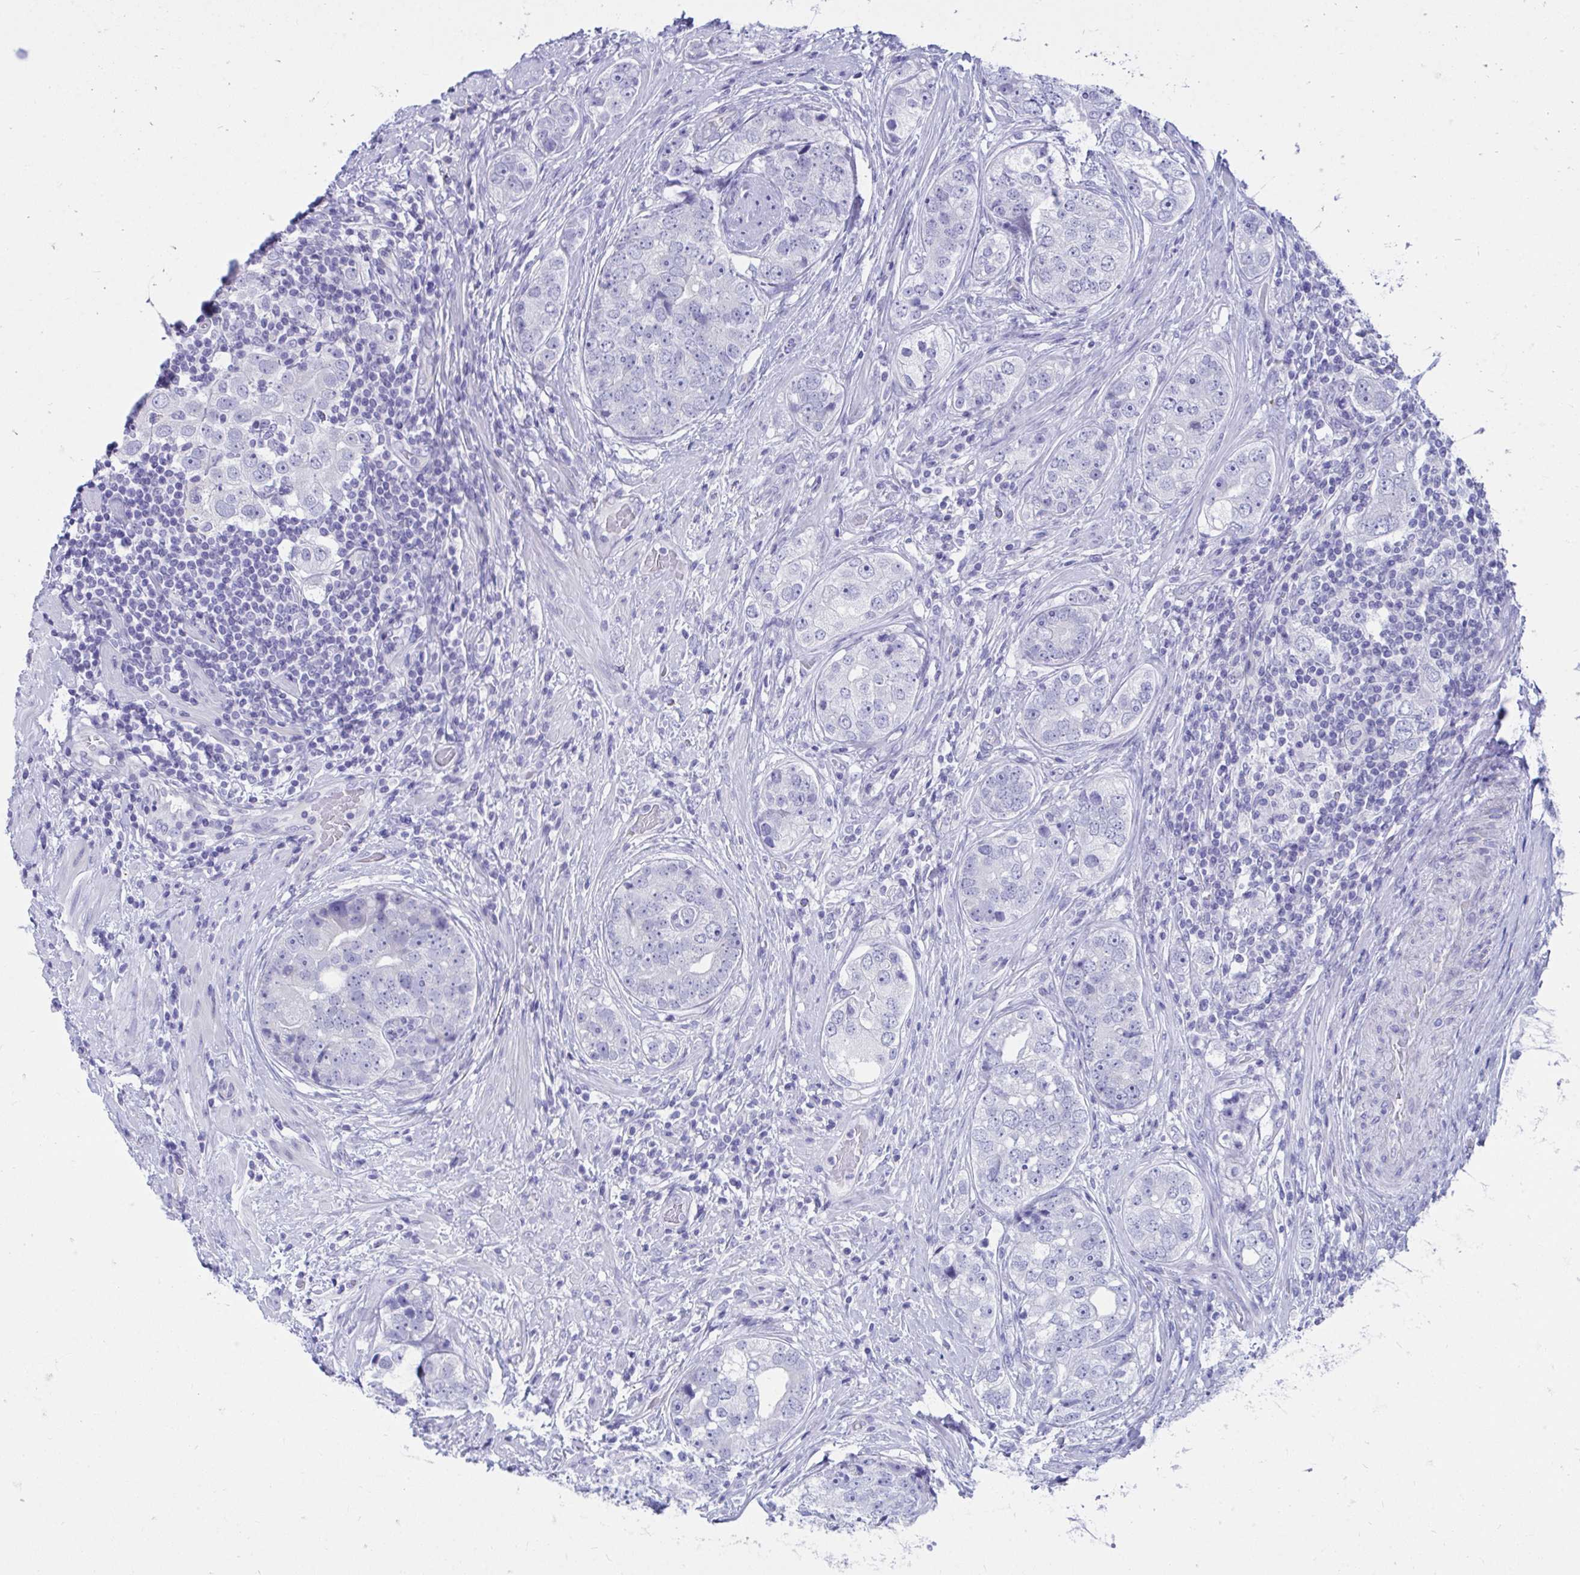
{"staining": {"intensity": "negative", "quantity": "none", "location": "none"}, "tissue": "prostate cancer", "cell_type": "Tumor cells", "image_type": "cancer", "snomed": [{"axis": "morphology", "description": "Adenocarcinoma, High grade"}, {"axis": "topography", "description": "Prostate"}], "caption": "DAB immunohistochemical staining of human adenocarcinoma (high-grade) (prostate) exhibits no significant expression in tumor cells.", "gene": "SHISA8", "patient": {"sex": "male", "age": 60}}